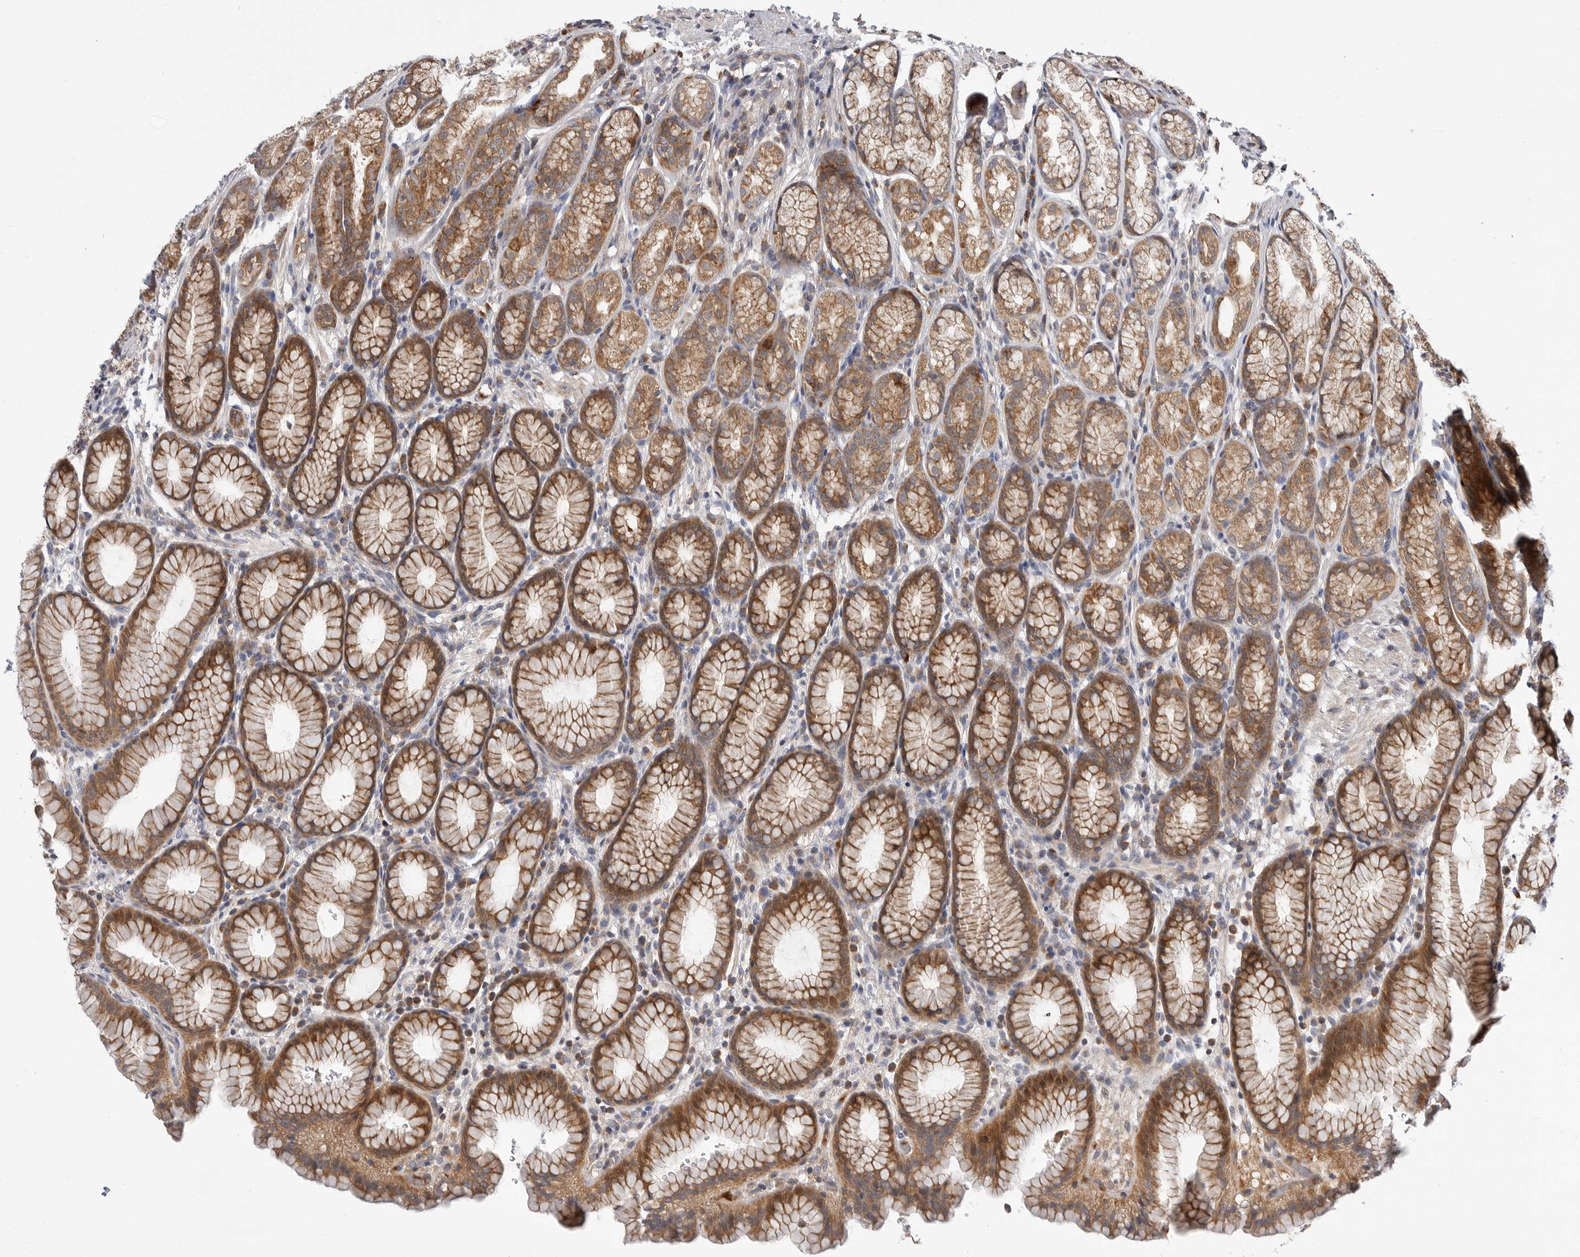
{"staining": {"intensity": "moderate", "quantity": ">75%", "location": "cytoplasmic/membranous"}, "tissue": "stomach", "cell_type": "Glandular cells", "image_type": "normal", "snomed": [{"axis": "morphology", "description": "Normal tissue, NOS"}, {"axis": "topography", "description": "Stomach"}], "caption": "Unremarkable stomach exhibits moderate cytoplasmic/membranous positivity in about >75% of glandular cells.", "gene": "KYAT3", "patient": {"sex": "male", "age": 42}}